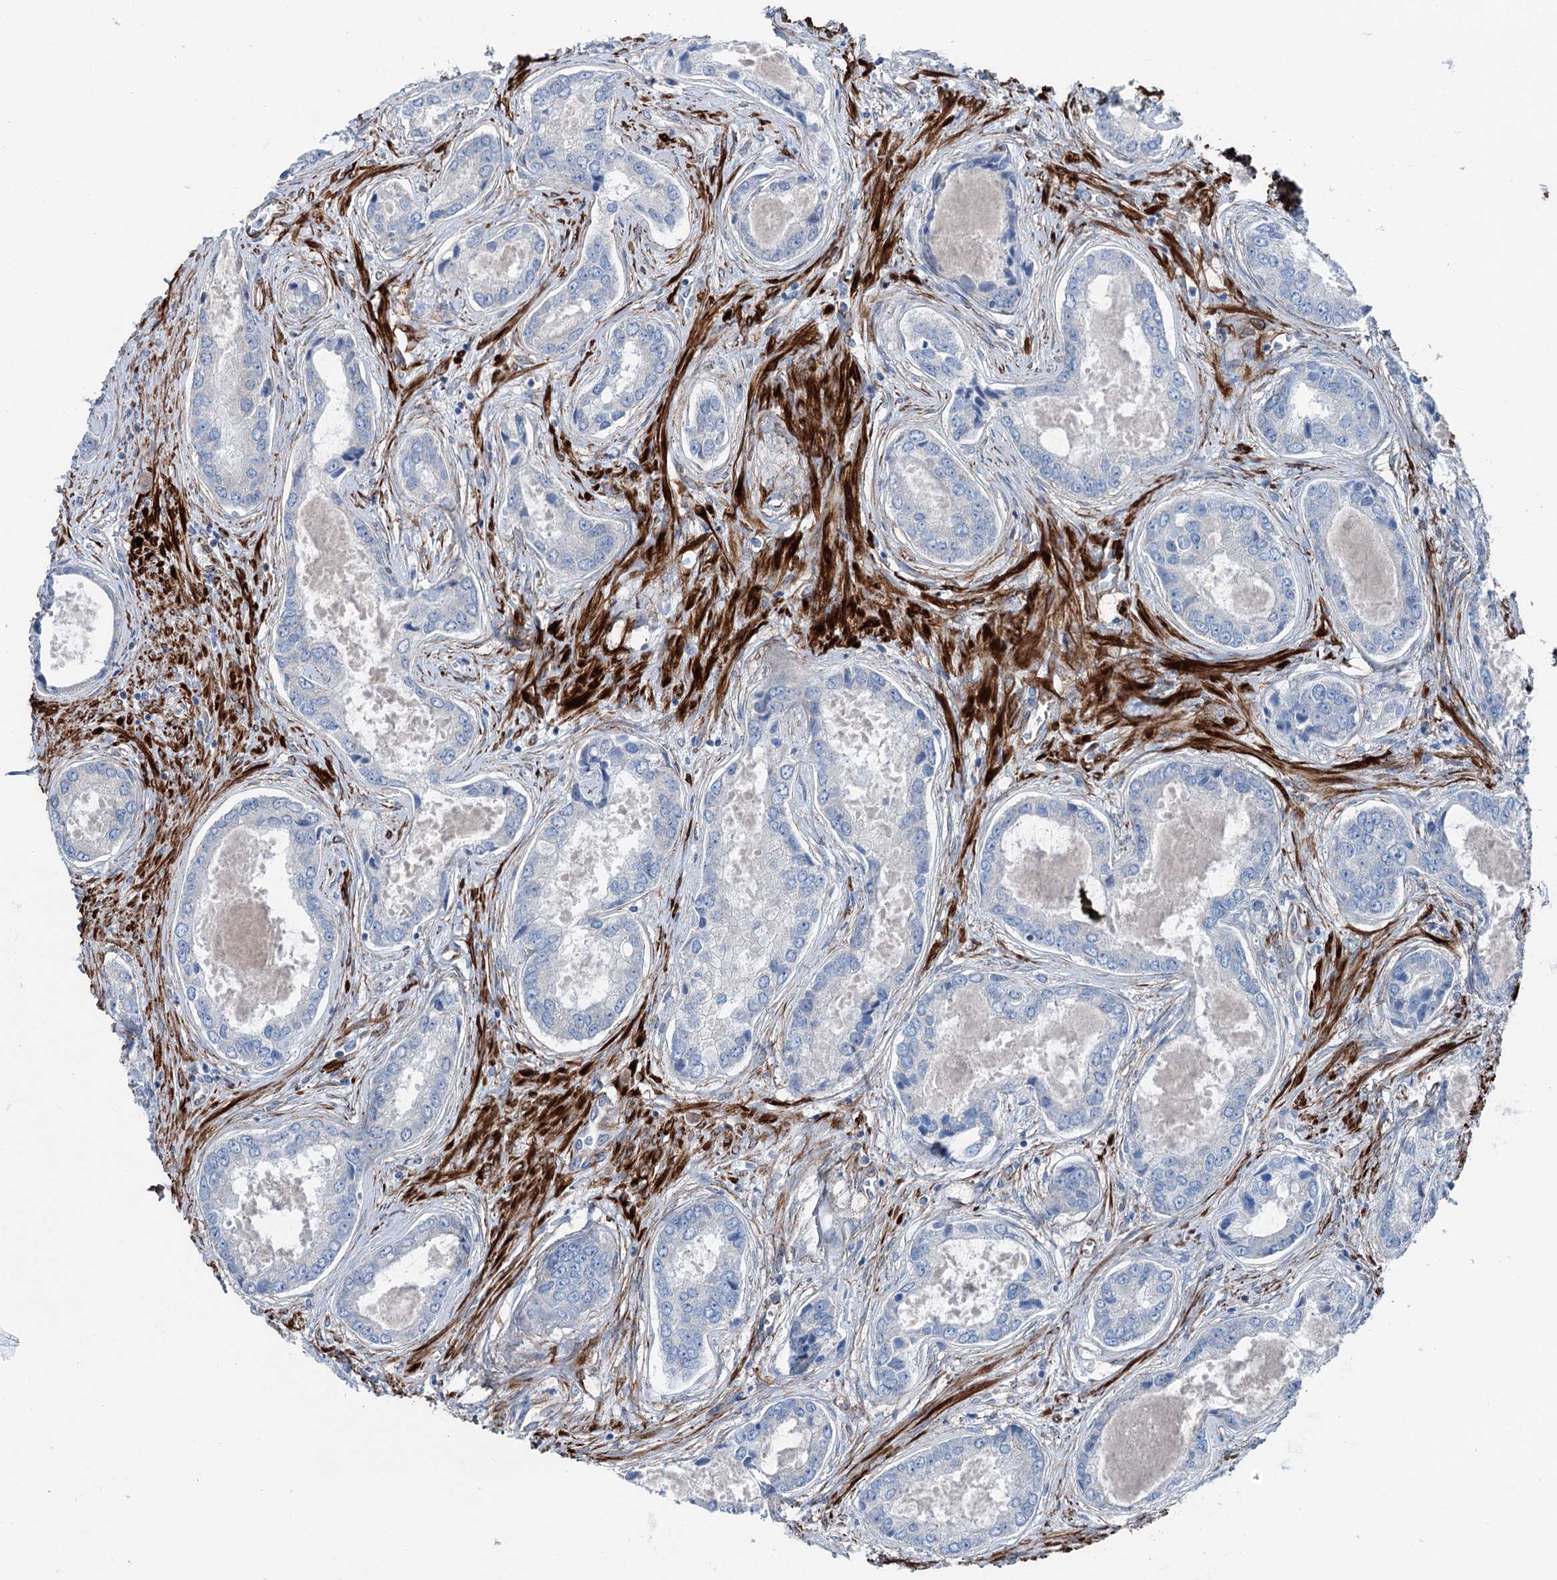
{"staining": {"intensity": "negative", "quantity": "none", "location": "none"}, "tissue": "prostate cancer", "cell_type": "Tumor cells", "image_type": "cancer", "snomed": [{"axis": "morphology", "description": "Adenocarcinoma, Low grade"}, {"axis": "topography", "description": "Prostate"}], "caption": "IHC micrograph of prostate cancer stained for a protein (brown), which exhibits no positivity in tumor cells. (Brightfield microscopy of DAB immunohistochemistry (IHC) at high magnification).", "gene": "CALCOCO1", "patient": {"sex": "male", "age": 68}}